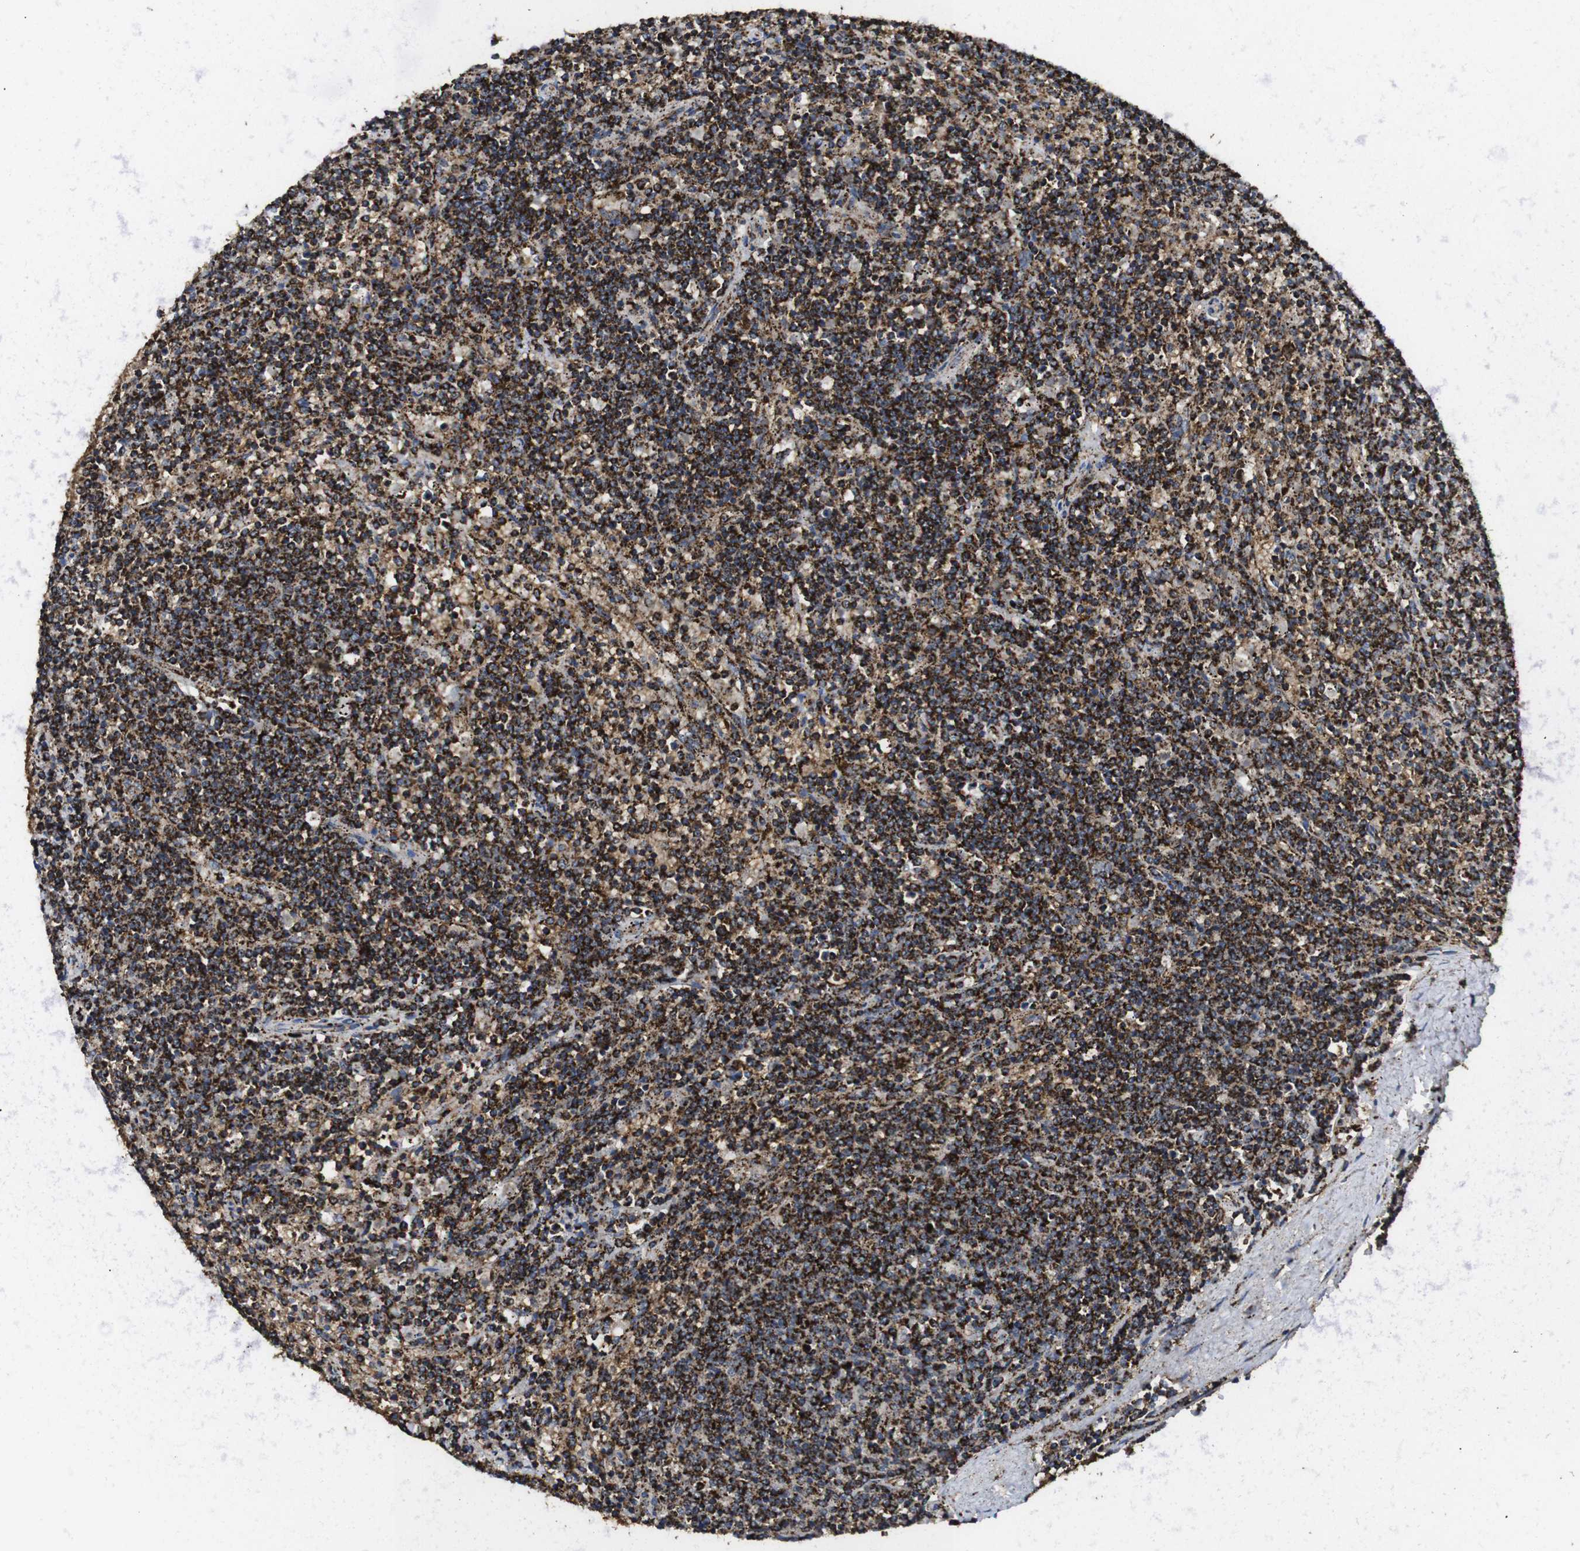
{"staining": {"intensity": "strong", "quantity": ">75%", "location": "cytoplasmic/membranous"}, "tissue": "lymphoma", "cell_type": "Tumor cells", "image_type": "cancer", "snomed": [{"axis": "morphology", "description": "Malignant lymphoma, non-Hodgkin's type, Low grade"}, {"axis": "topography", "description": "Spleen"}], "caption": "A high-resolution micrograph shows immunohistochemistry (IHC) staining of lymphoma, which shows strong cytoplasmic/membranous staining in approximately >75% of tumor cells.", "gene": "ATP5F1A", "patient": {"sex": "female", "age": 50}}